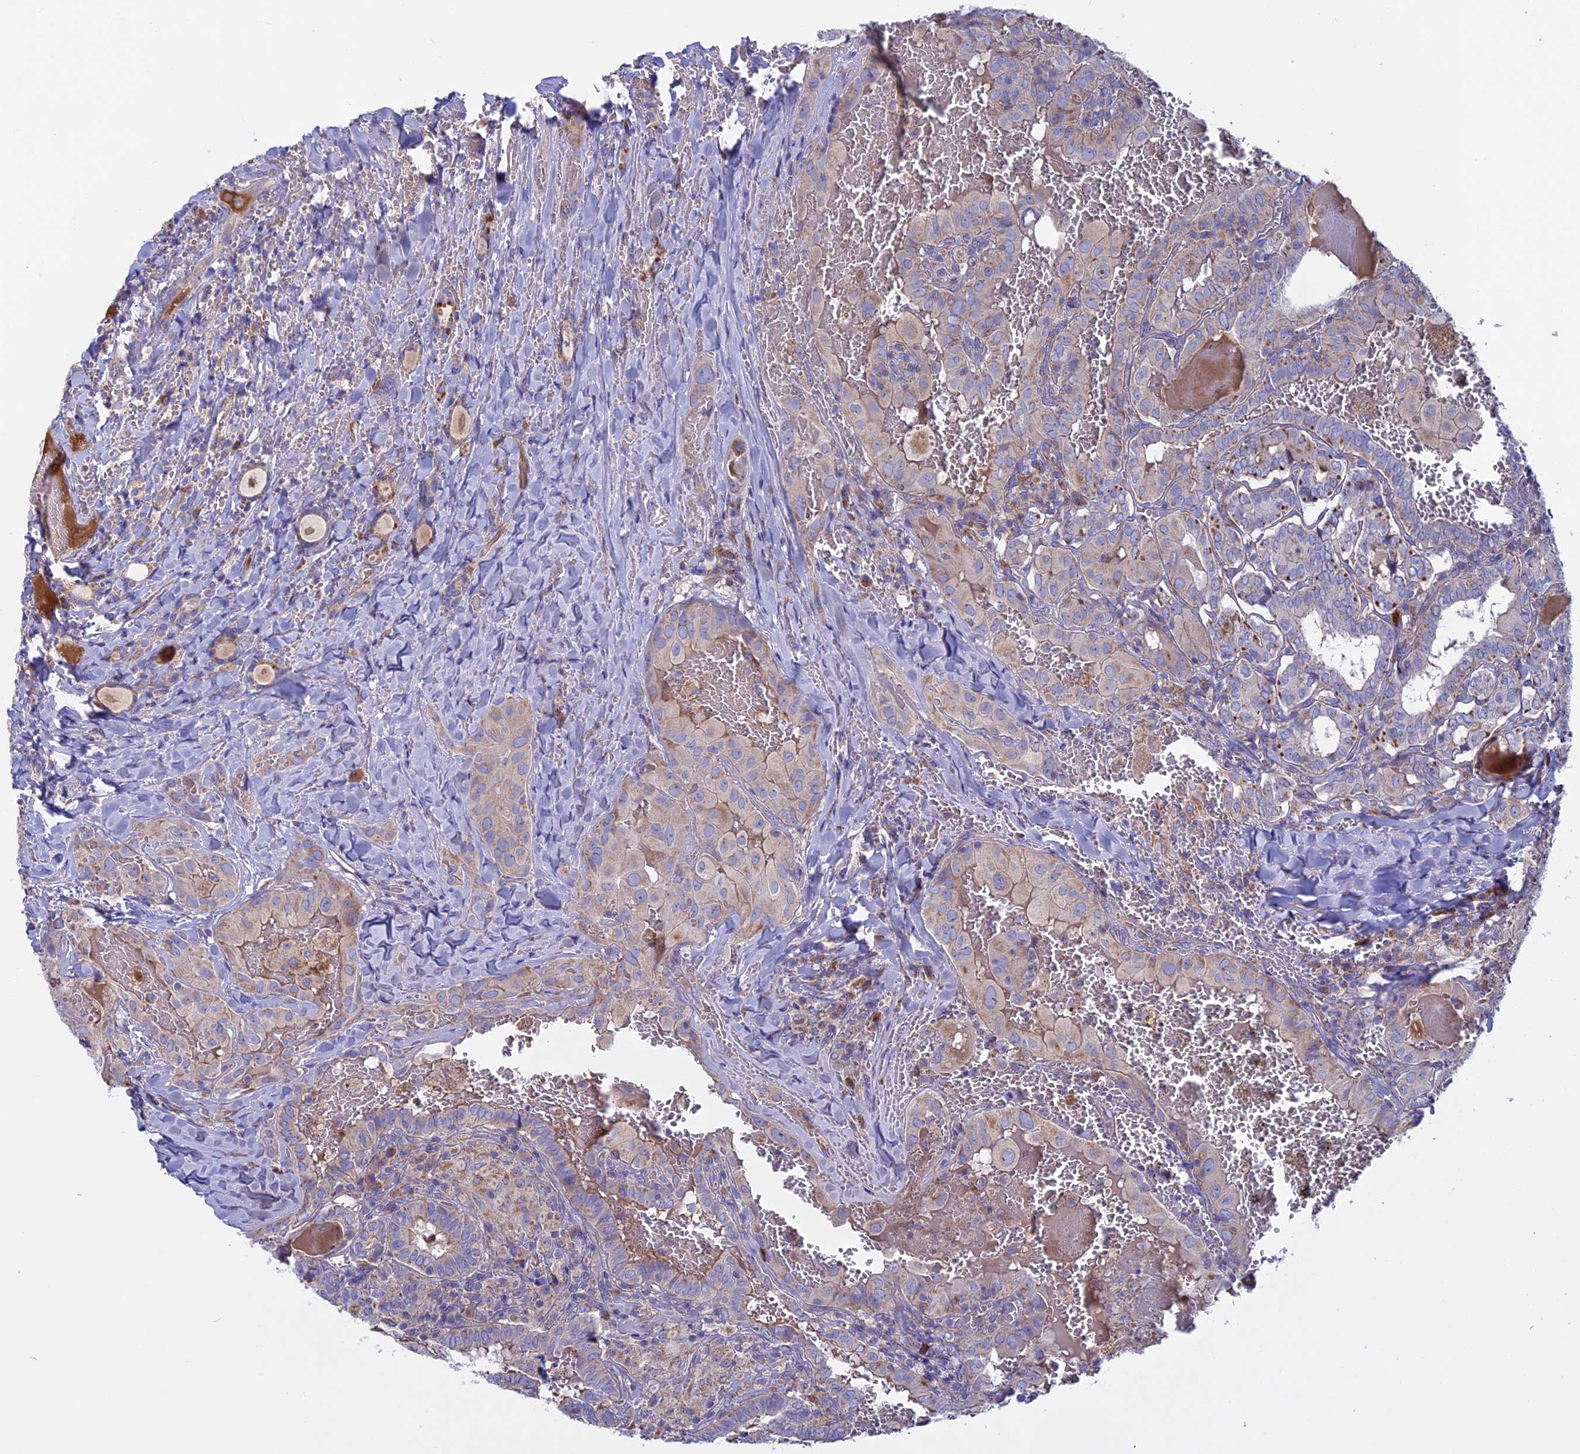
{"staining": {"intensity": "negative", "quantity": "none", "location": "none"}, "tissue": "thyroid cancer", "cell_type": "Tumor cells", "image_type": "cancer", "snomed": [{"axis": "morphology", "description": "Papillary adenocarcinoma, NOS"}, {"axis": "topography", "description": "Thyroid gland"}], "caption": "Immunohistochemistry (IHC) image of neoplastic tissue: human papillary adenocarcinoma (thyroid) stained with DAB displays no significant protein positivity in tumor cells.", "gene": "SLC15A5", "patient": {"sex": "female", "age": 72}}